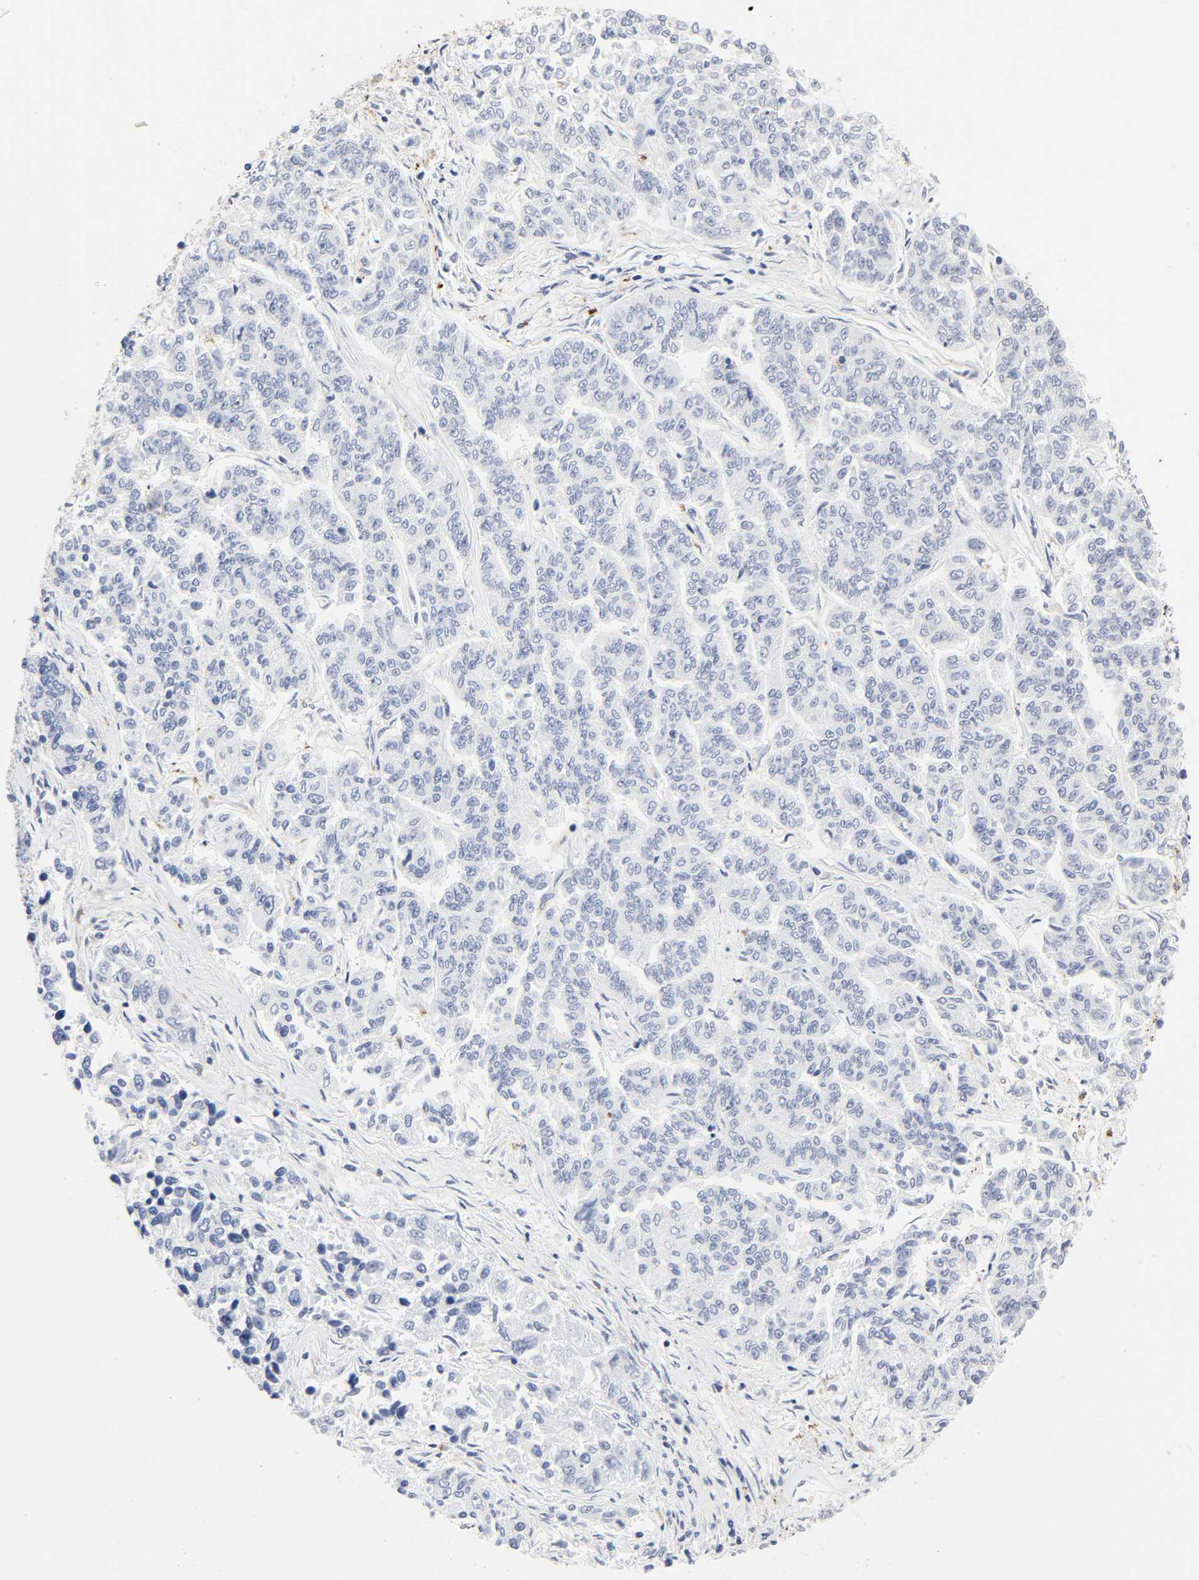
{"staining": {"intensity": "negative", "quantity": "none", "location": "none"}, "tissue": "lung cancer", "cell_type": "Tumor cells", "image_type": "cancer", "snomed": [{"axis": "morphology", "description": "Adenocarcinoma, NOS"}, {"axis": "topography", "description": "Lung"}], "caption": "Tumor cells are negative for brown protein staining in adenocarcinoma (lung). (DAB IHC with hematoxylin counter stain).", "gene": "PLP1", "patient": {"sex": "male", "age": 84}}